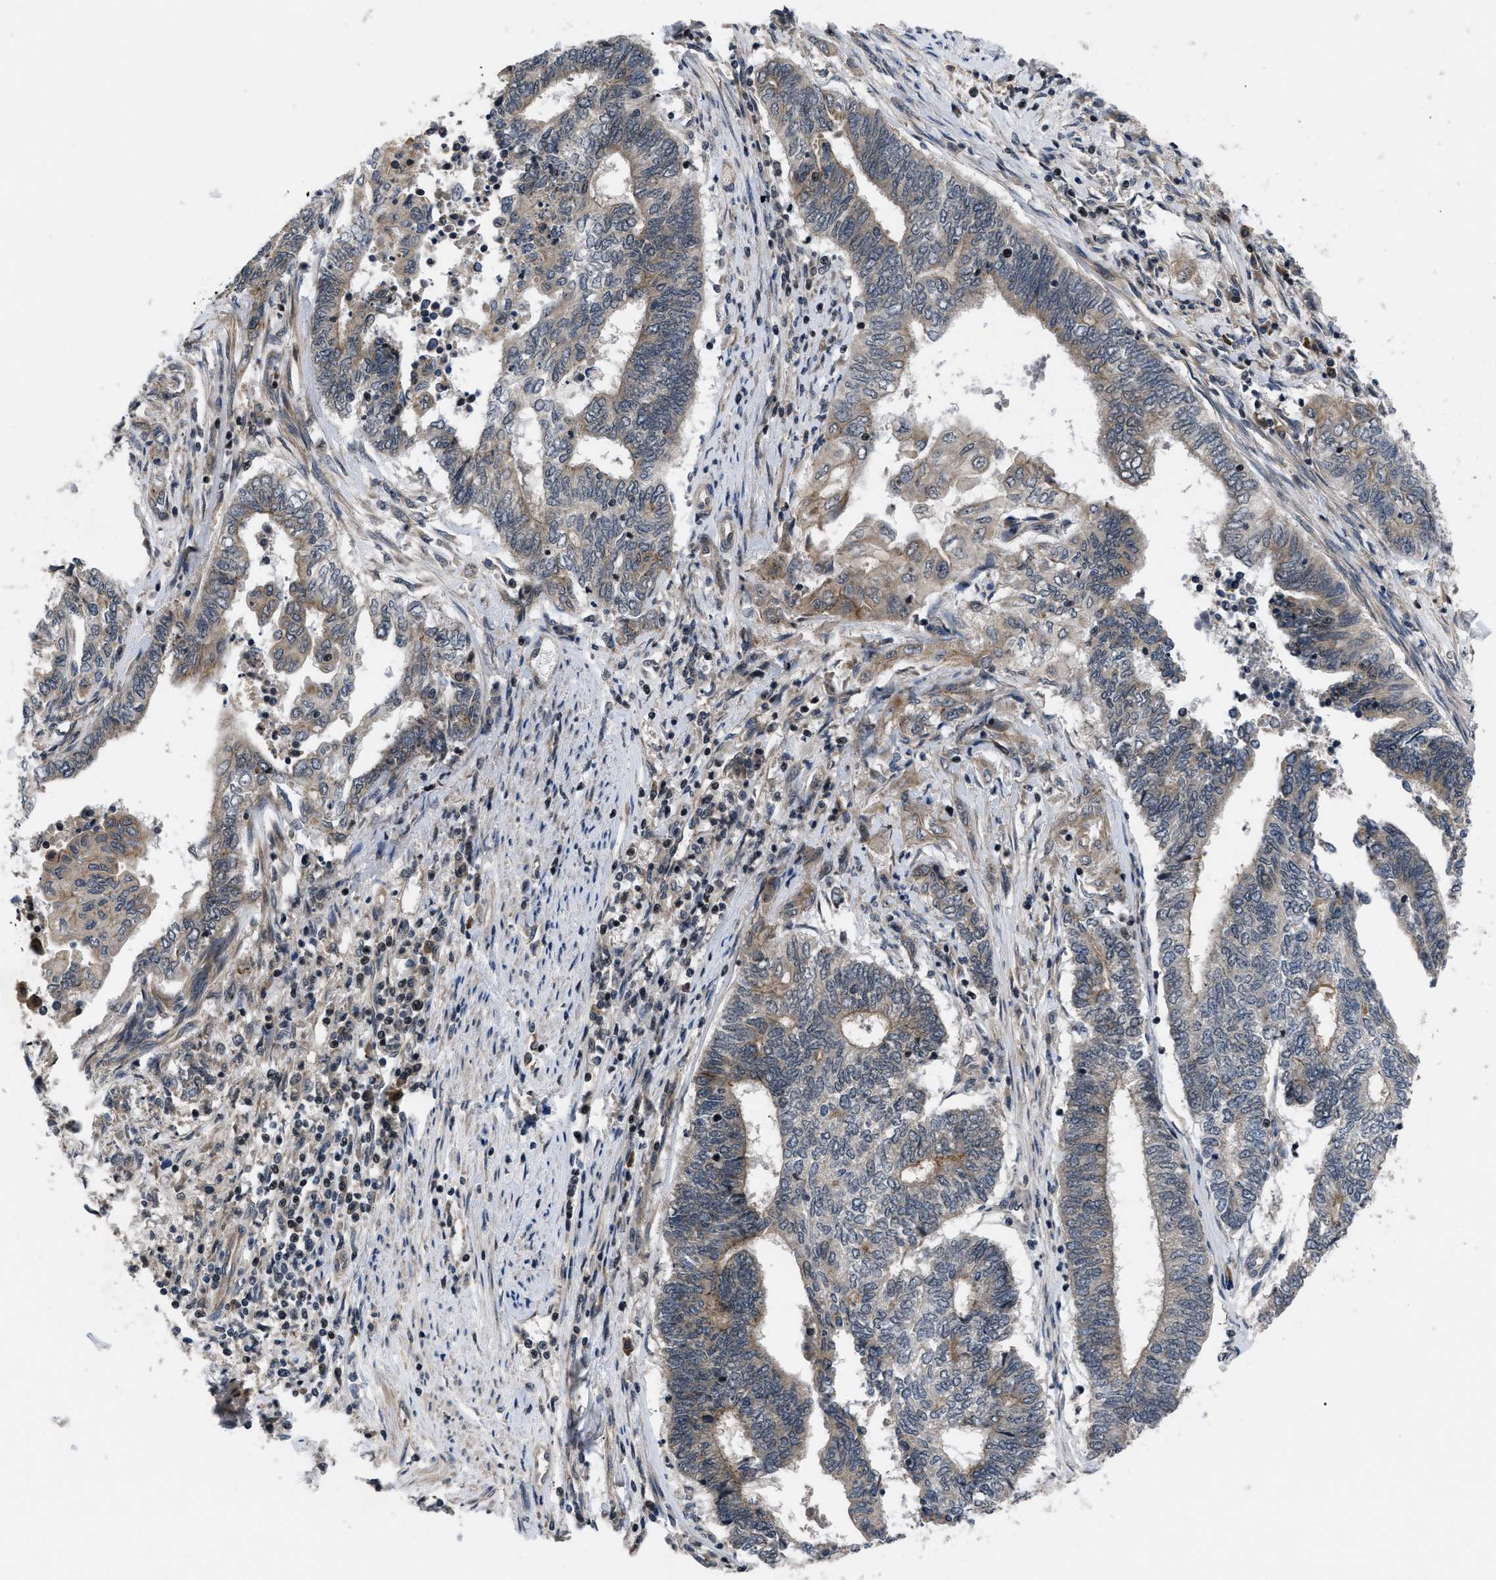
{"staining": {"intensity": "weak", "quantity": ">75%", "location": "cytoplasmic/membranous"}, "tissue": "endometrial cancer", "cell_type": "Tumor cells", "image_type": "cancer", "snomed": [{"axis": "morphology", "description": "Adenocarcinoma, NOS"}, {"axis": "topography", "description": "Uterus"}, {"axis": "topography", "description": "Endometrium"}], "caption": "A brown stain shows weak cytoplasmic/membranous expression of a protein in adenocarcinoma (endometrial) tumor cells.", "gene": "DNAJC14", "patient": {"sex": "female", "age": 70}}